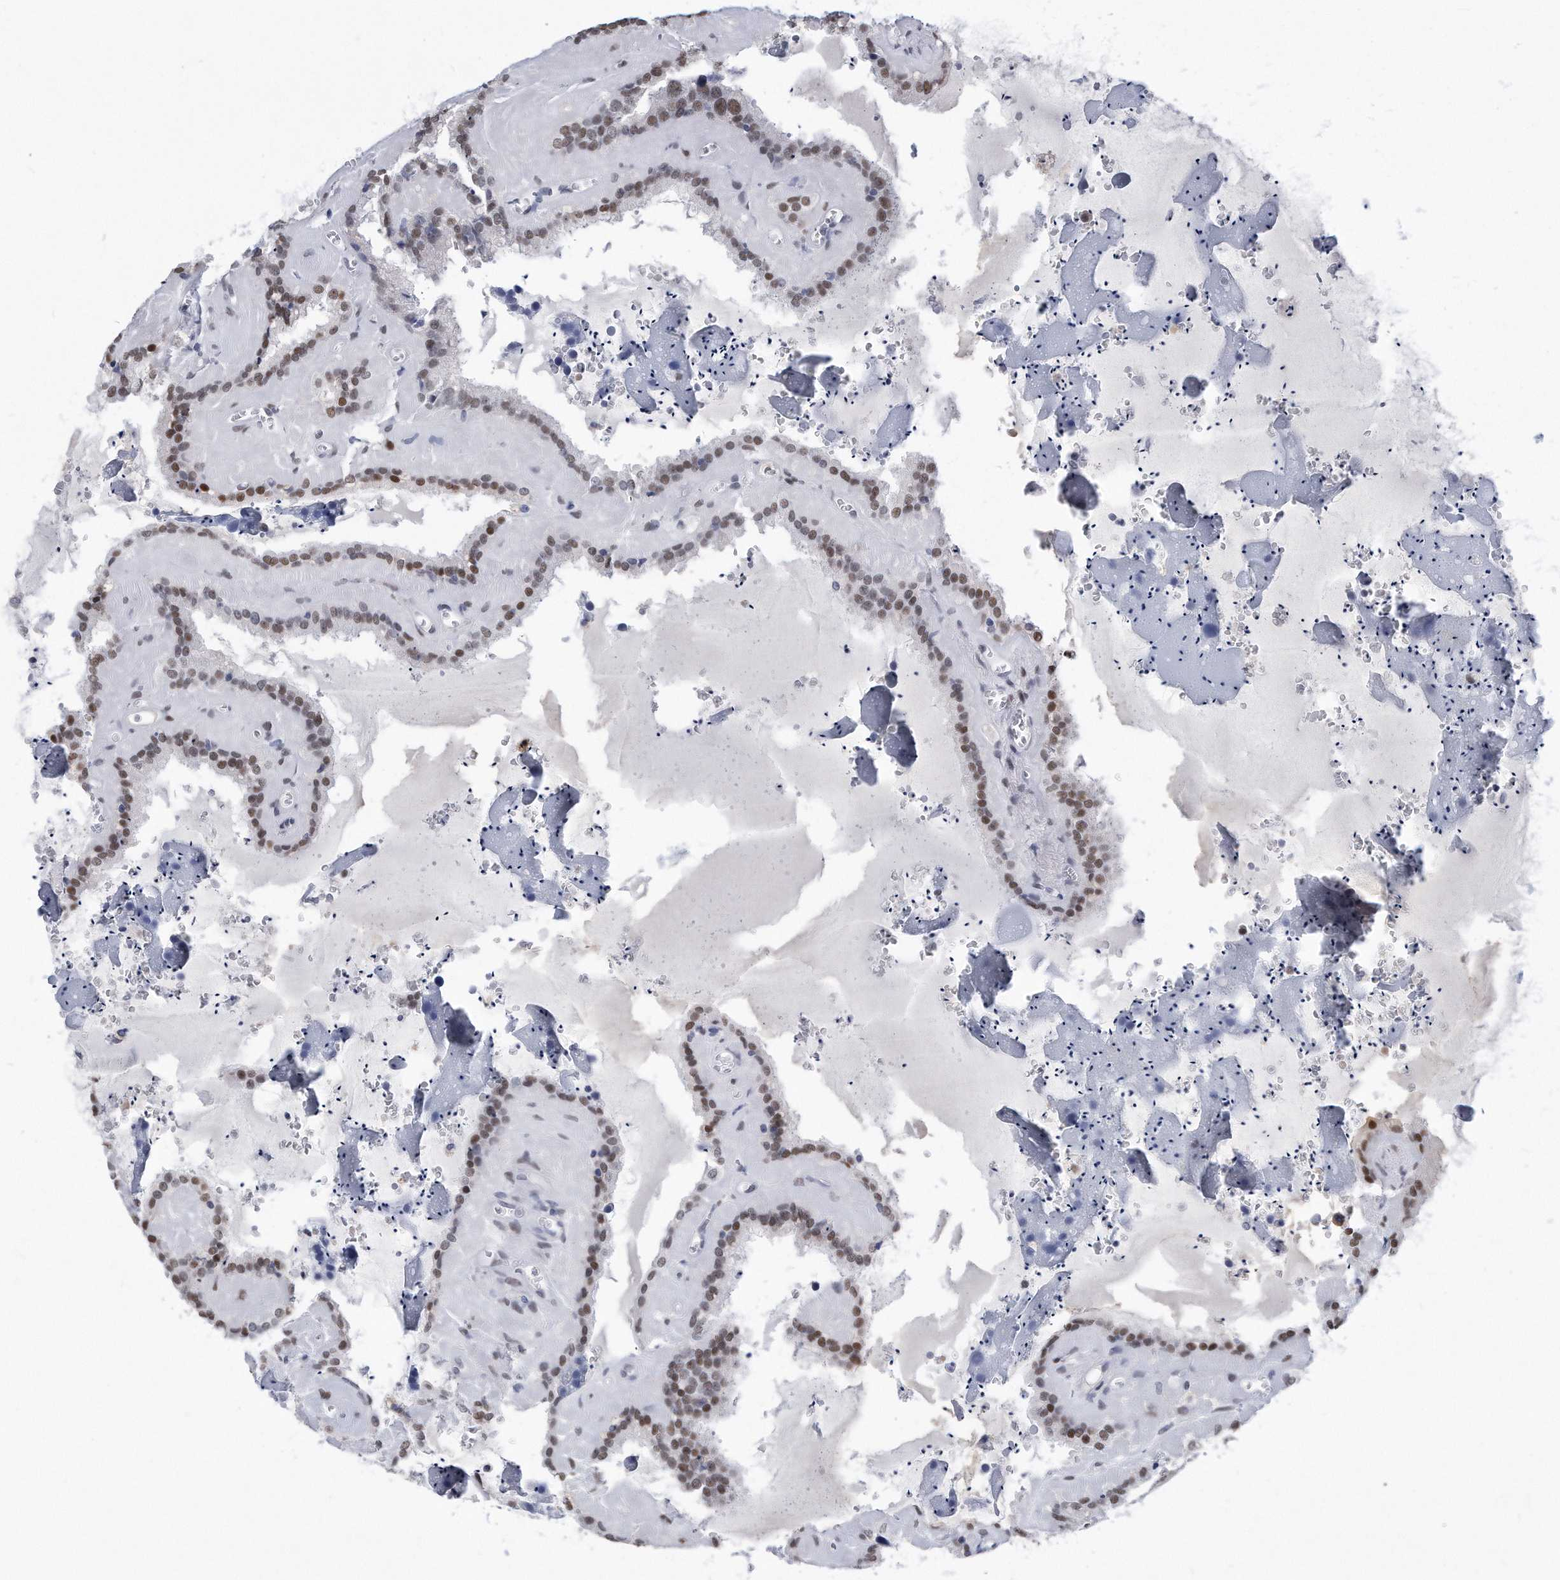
{"staining": {"intensity": "moderate", "quantity": "25%-75%", "location": "nuclear"}, "tissue": "seminal vesicle", "cell_type": "Glandular cells", "image_type": "normal", "snomed": [{"axis": "morphology", "description": "Normal tissue, NOS"}, {"axis": "topography", "description": "Prostate"}, {"axis": "topography", "description": "Seminal veicle"}], "caption": "There is medium levels of moderate nuclear positivity in glandular cells of unremarkable seminal vesicle, as demonstrated by immunohistochemical staining (brown color).", "gene": "PCNA", "patient": {"sex": "male", "age": 59}}